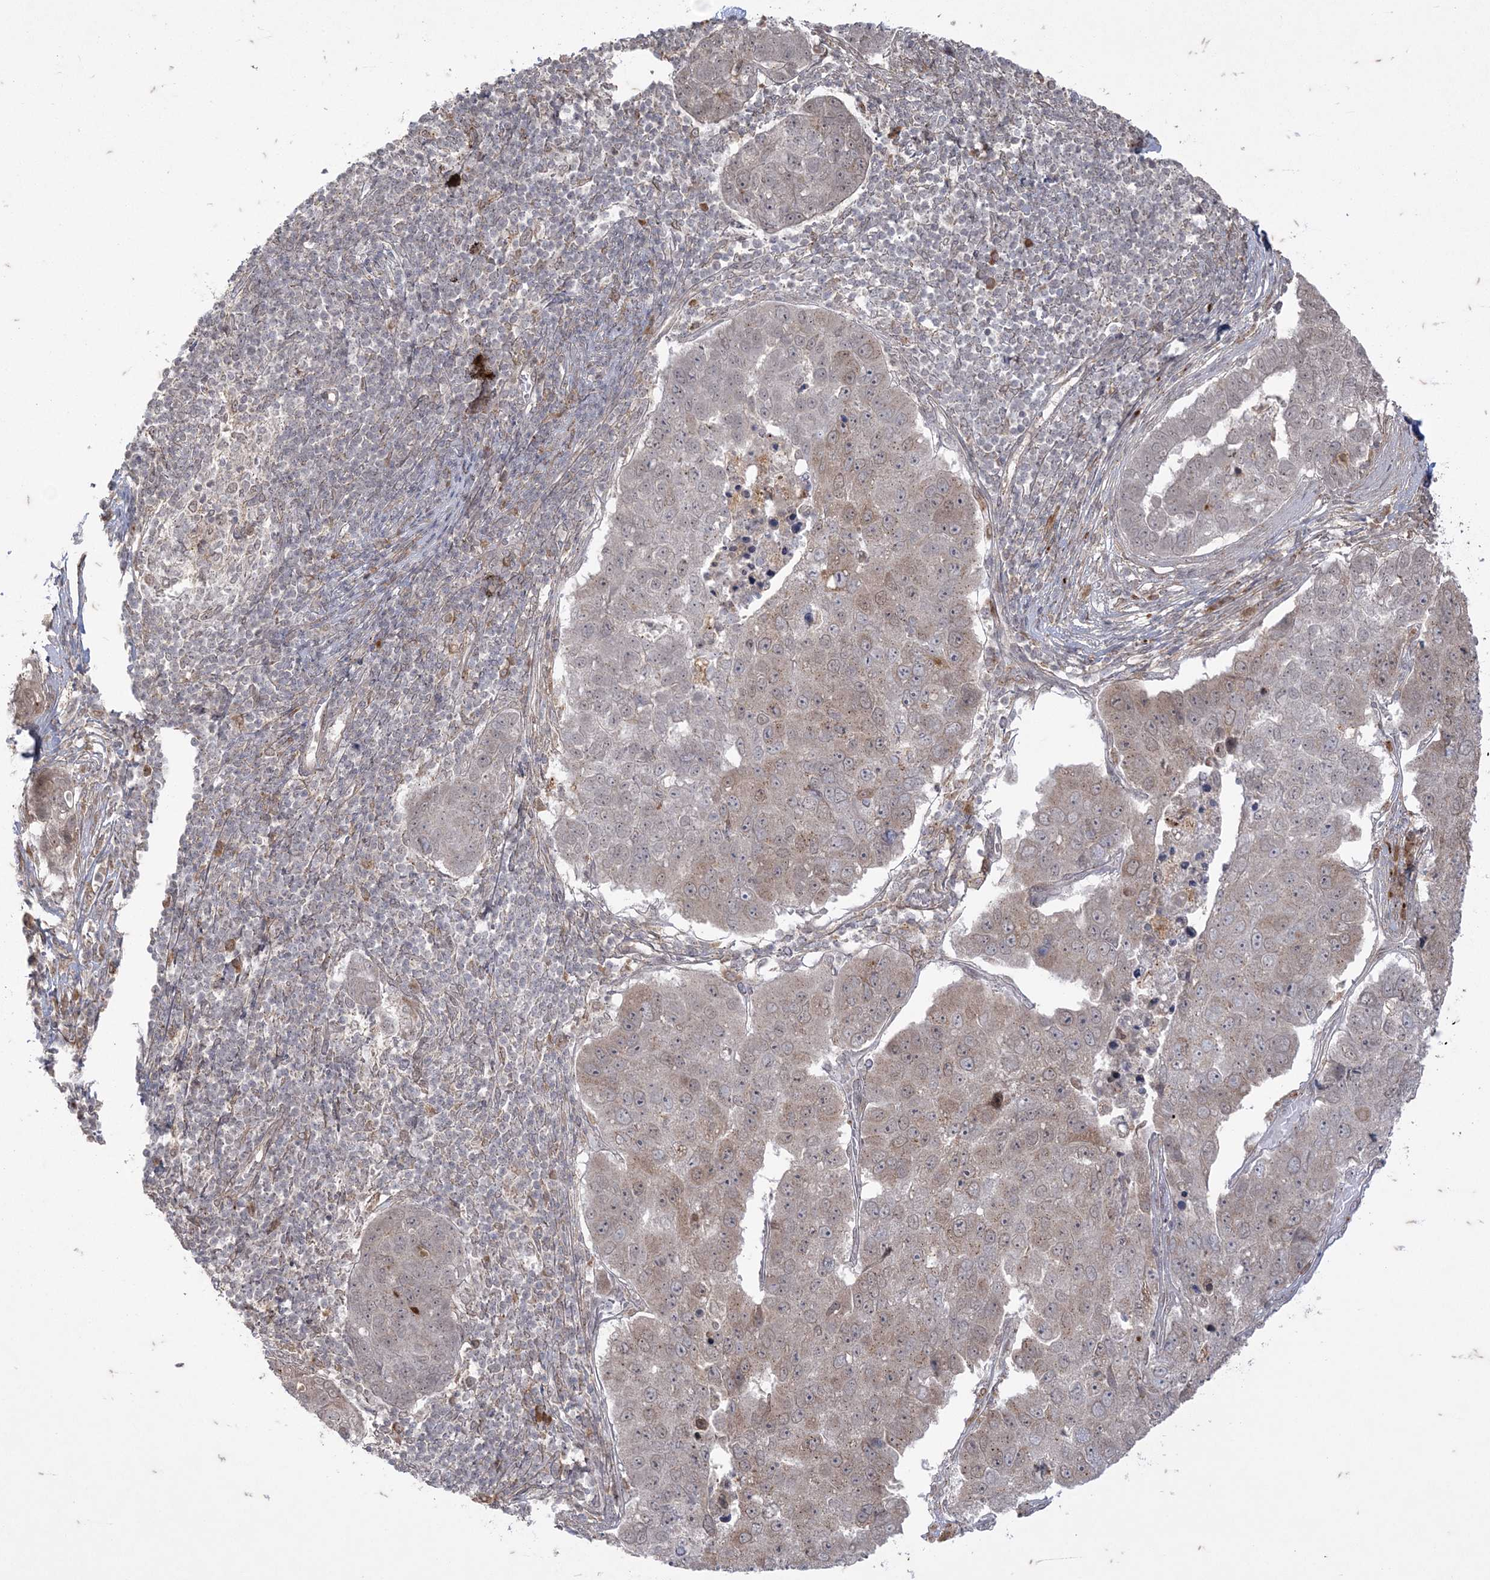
{"staining": {"intensity": "weak", "quantity": "<25%", "location": "cytoplasmic/membranous"}, "tissue": "pancreatic cancer", "cell_type": "Tumor cells", "image_type": "cancer", "snomed": [{"axis": "morphology", "description": "Adenocarcinoma, NOS"}, {"axis": "topography", "description": "Pancreas"}], "caption": "Tumor cells show no significant protein staining in pancreatic adenocarcinoma. Brightfield microscopy of IHC stained with DAB (3,3'-diaminobenzidine) (brown) and hematoxylin (blue), captured at high magnification.", "gene": "RRAS", "patient": {"sex": "female", "age": 61}}